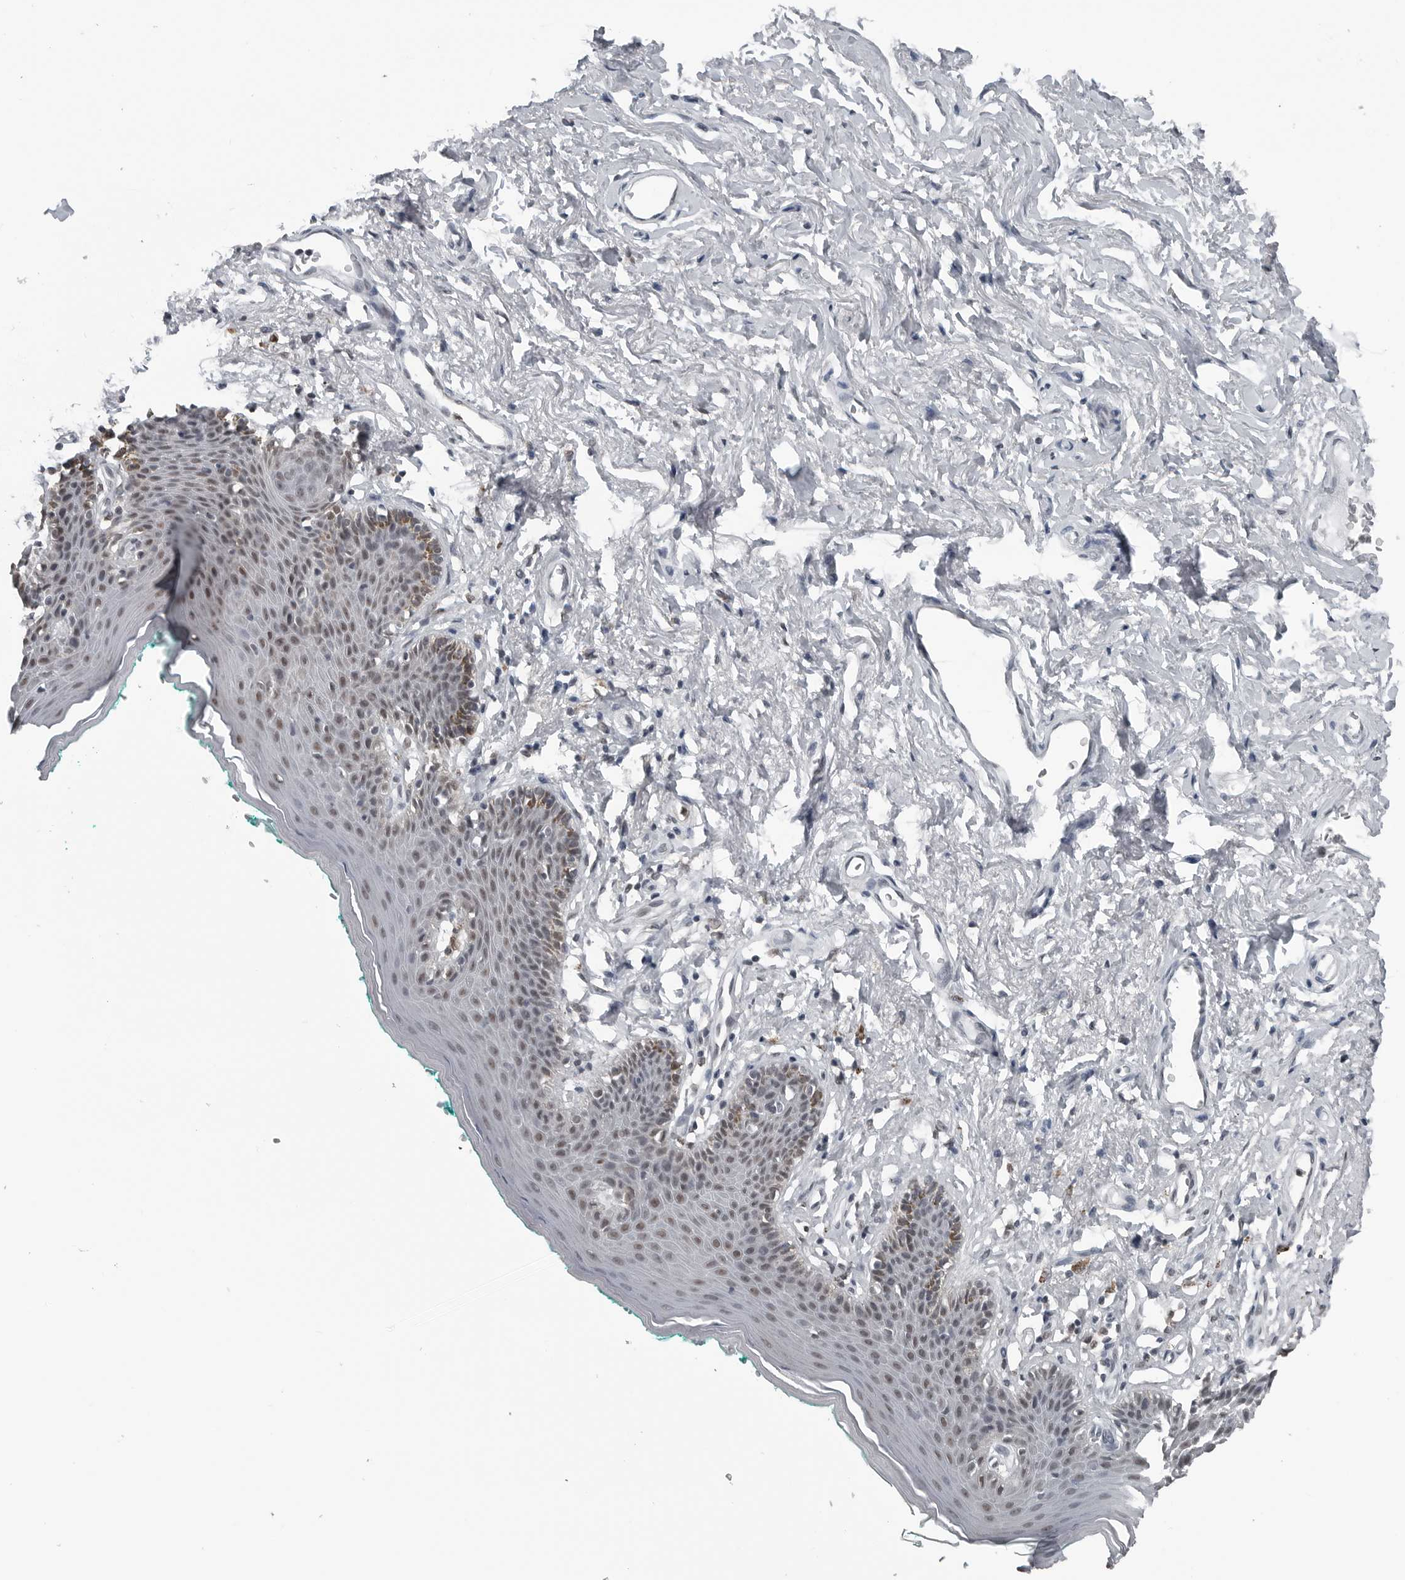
{"staining": {"intensity": "moderate", "quantity": "<25%", "location": "cytoplasmic/membranous,nuclear"}, "tissue": "skin", "cell_type": "Epidermal cells", "image_type": "normal", "snomed": [{"axis": "morphology", "description": "Normal tissue, NOS"}, {"axis": "topography", "description": "Vulva"}], "caption": "Immunohistochemical staining of normal human skin exhibits <25% levels of moderate cytoplasmic/membranous,nuclear protein positivity in about <25% of epidermal cells. (IHC, brightfield microscopy, high magnification).", "gene": "AKR1A1", "patient": {"sex": "female", "age": 66}}